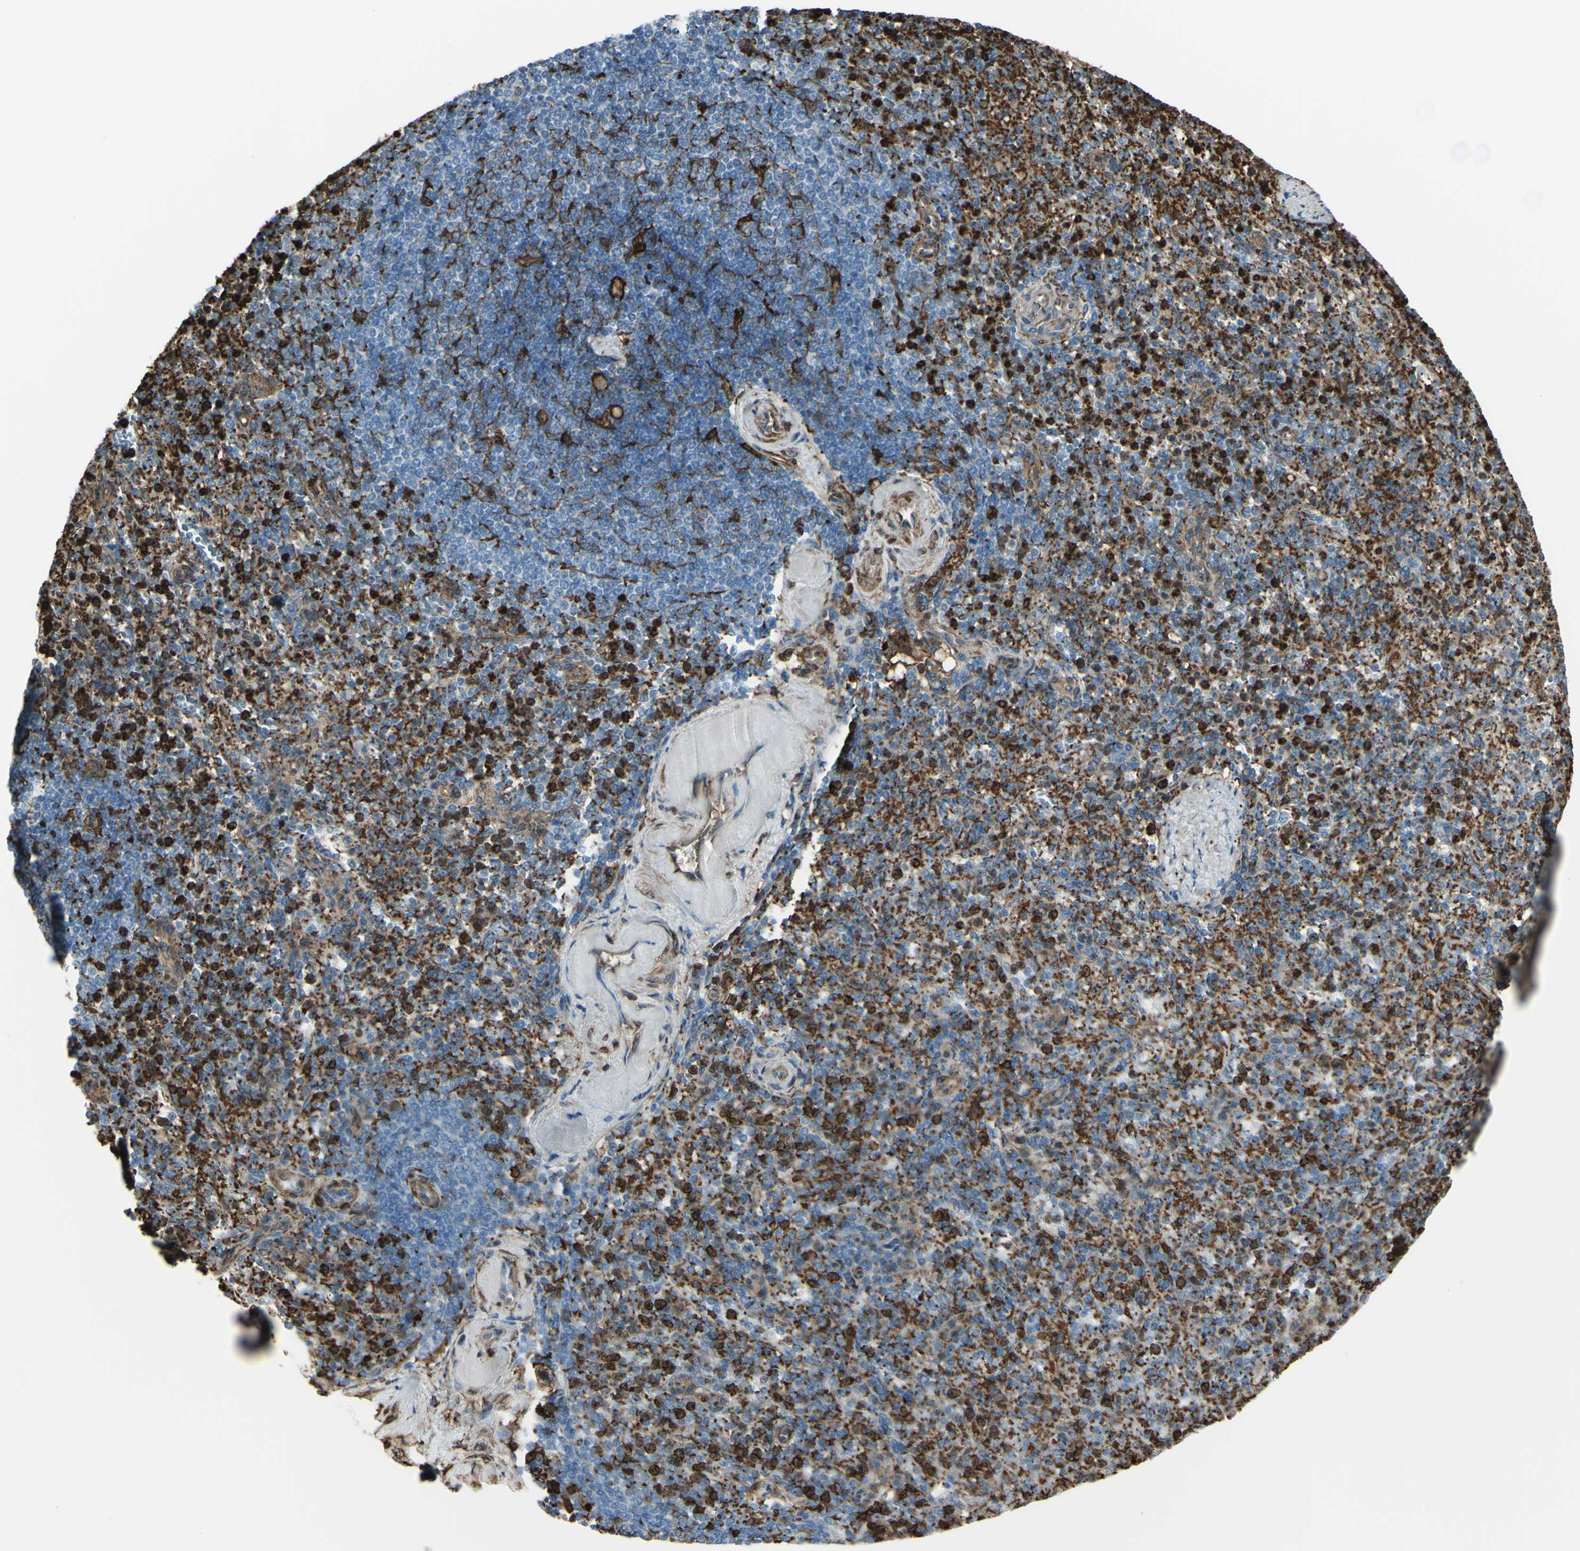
{"staining": {"intensity": "strong", "quantity": "25%-75%", "location": "cytoplasmic/membranous"}, "tissue": "spleen", "cell_type": "Cells in red pulp", "image_type": "normal", "snomed": [{"axis": "morphology", "description": "Normal tissue, NOS"}, {"axis": "topography", "description": "Spleen"}], "caption": "Brown immunohistochemical staining in unremarkable human spleen displays strong cytoplasmic/membranous expression in approximately 25%-75% of cells in red pulp.", "gene": "GSN", "patient": {"sex": "female", "age": 74}}